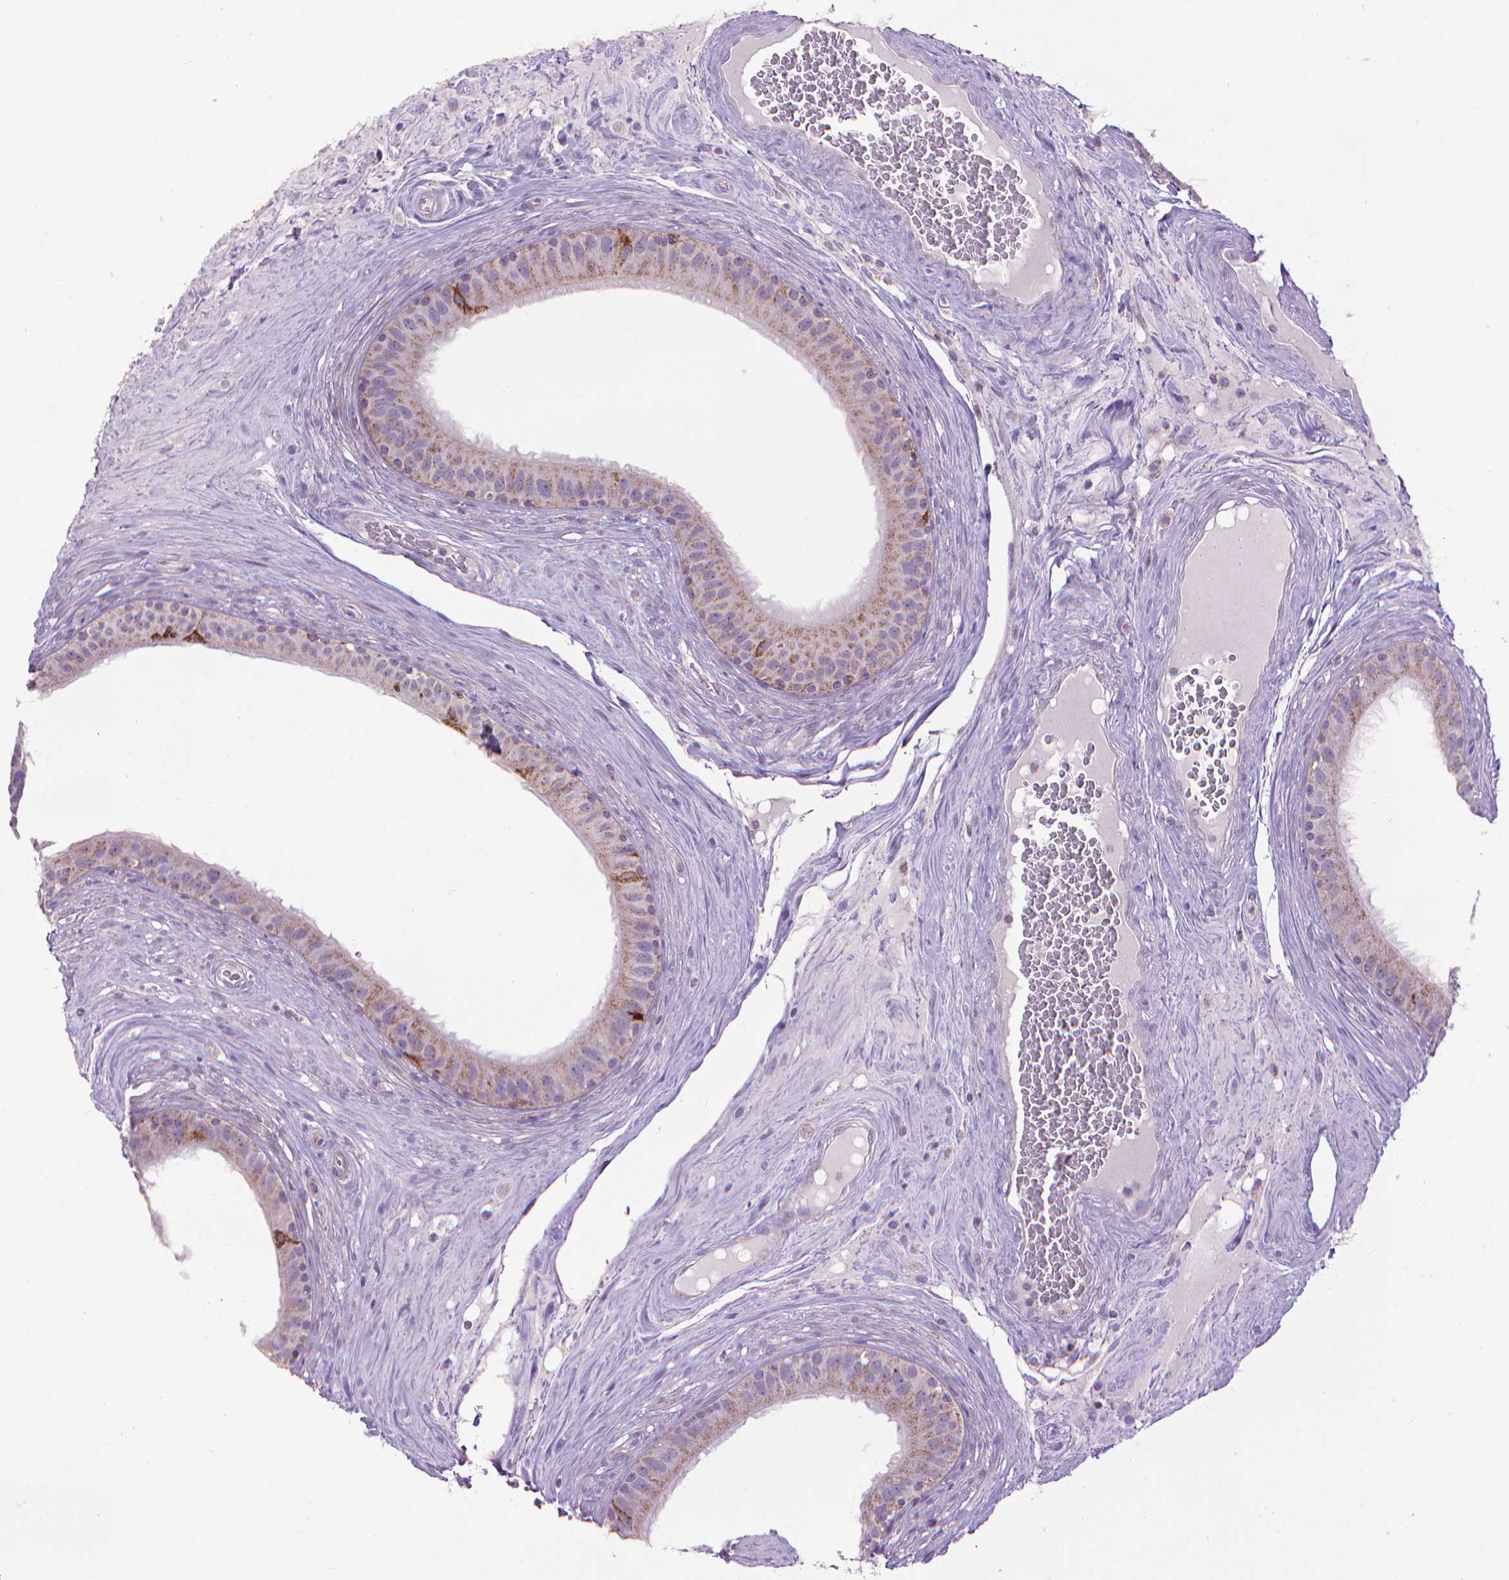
{"staining": {"intensity": "strong", "quantity": "25%-75%", "location": "cytoplasmic/membranous"}, "tissue": "epididymis", "cell_type": "Glandular cells", "image_type": "normal", "snomed": [{"axis": "morphology", "description": "Normal tissue, NOS"}, {"axis": "topography", "description": "Epididymis"}], "caption": "Strong cytoplasmic/membranous expression is appreciated in about 25%-75% of glandular cells in normal epididymis.", "gene": "VDAC1", "patient": {"sex": "male", "age": 59}}